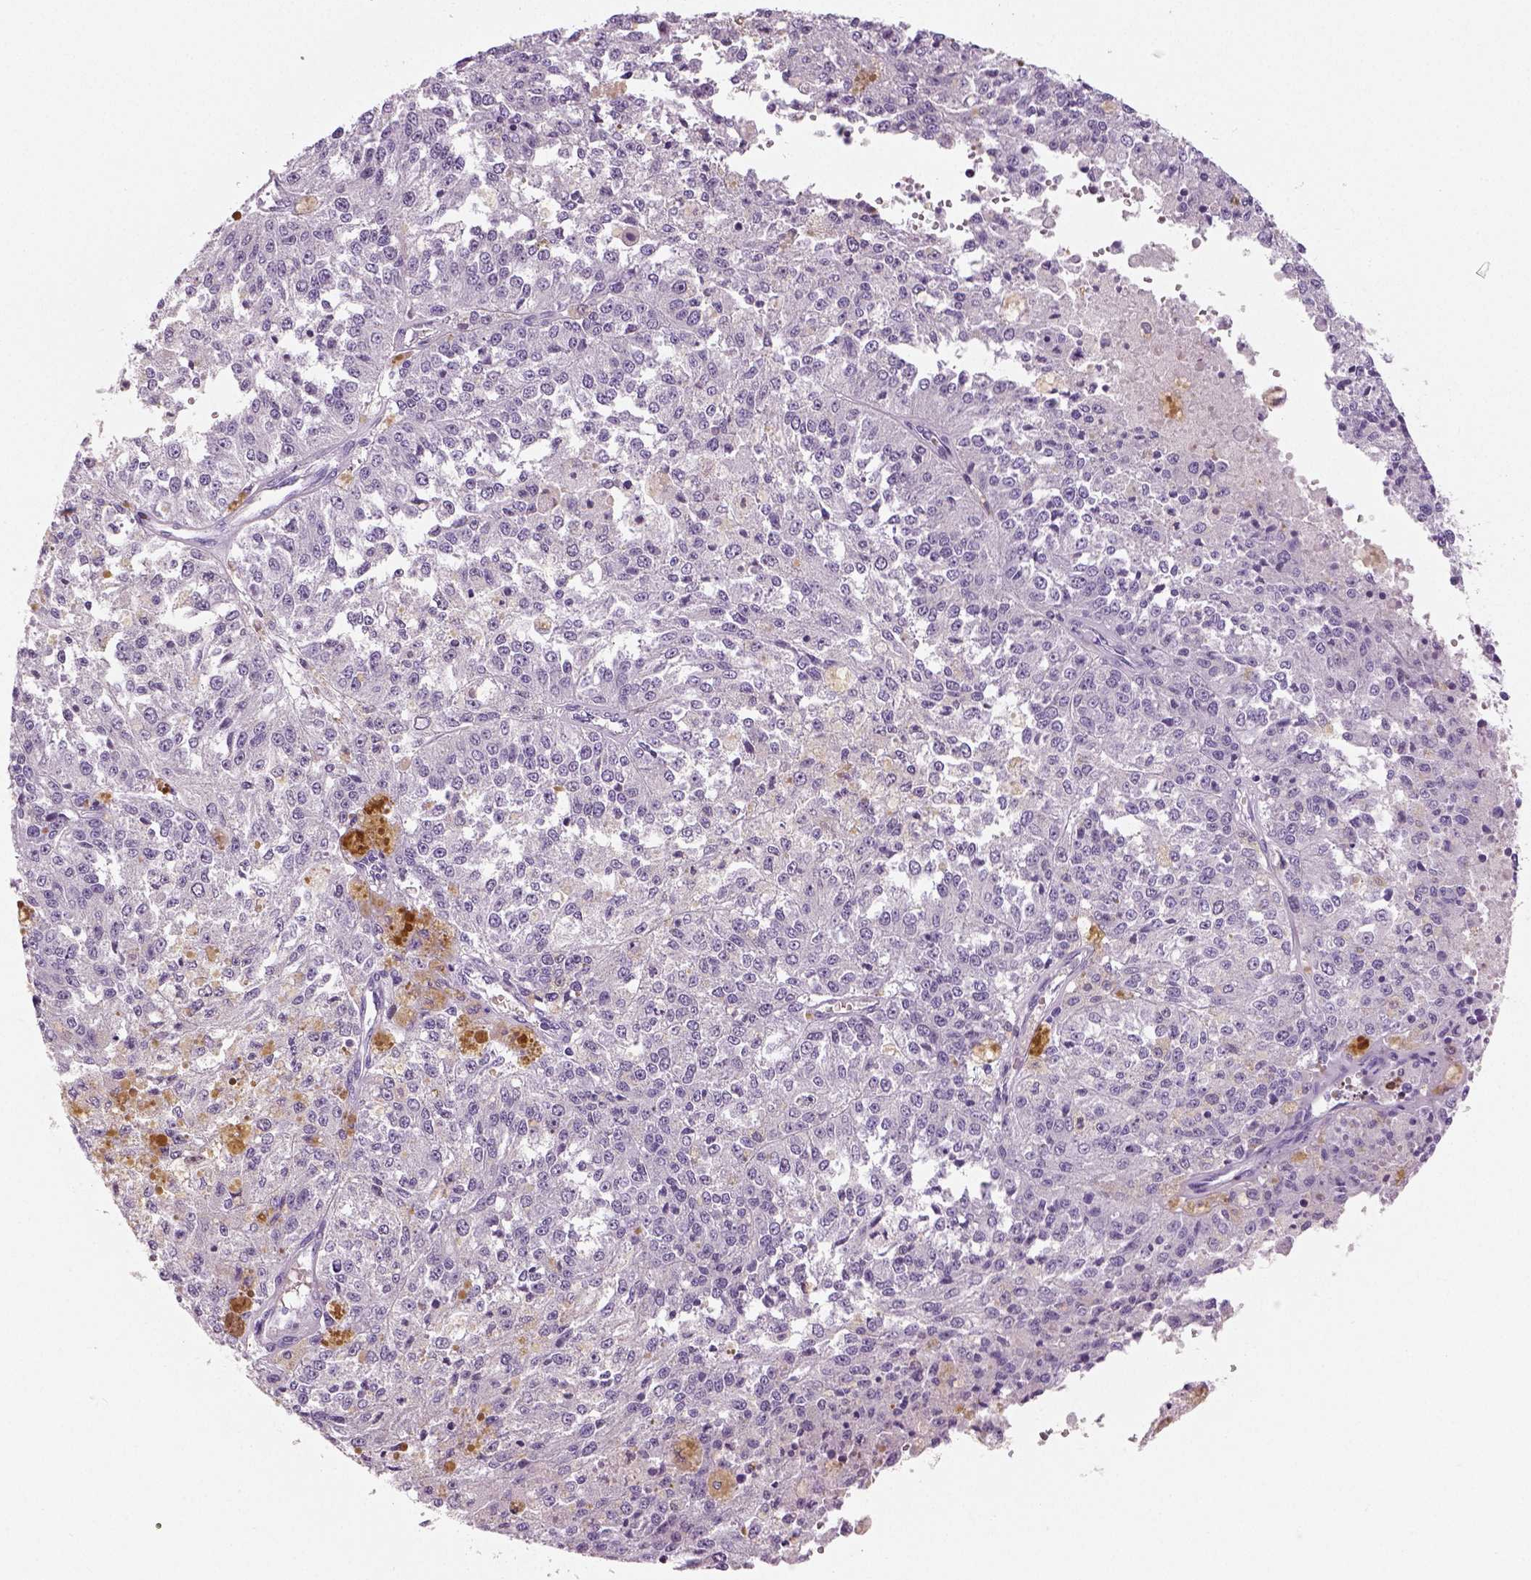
{"staining": {"intensity": "negative", "quantity": "none", "location": "none"}, "tissue": "melanoma", "cell_type": "Tumor cells", "image_type": "cancer", "snomed": [{"axis": "morphology", "description": "Malignant melanoma, Metastatic site"}, {"axis": "topography", "description": "Lymph node"}], "caption": "A micrograph of human malignant melanoma (metastatic site) is negative for staining in tumor cells.", "gene": "NECAB2", "patient": {"sex": "female", "age": 64}}